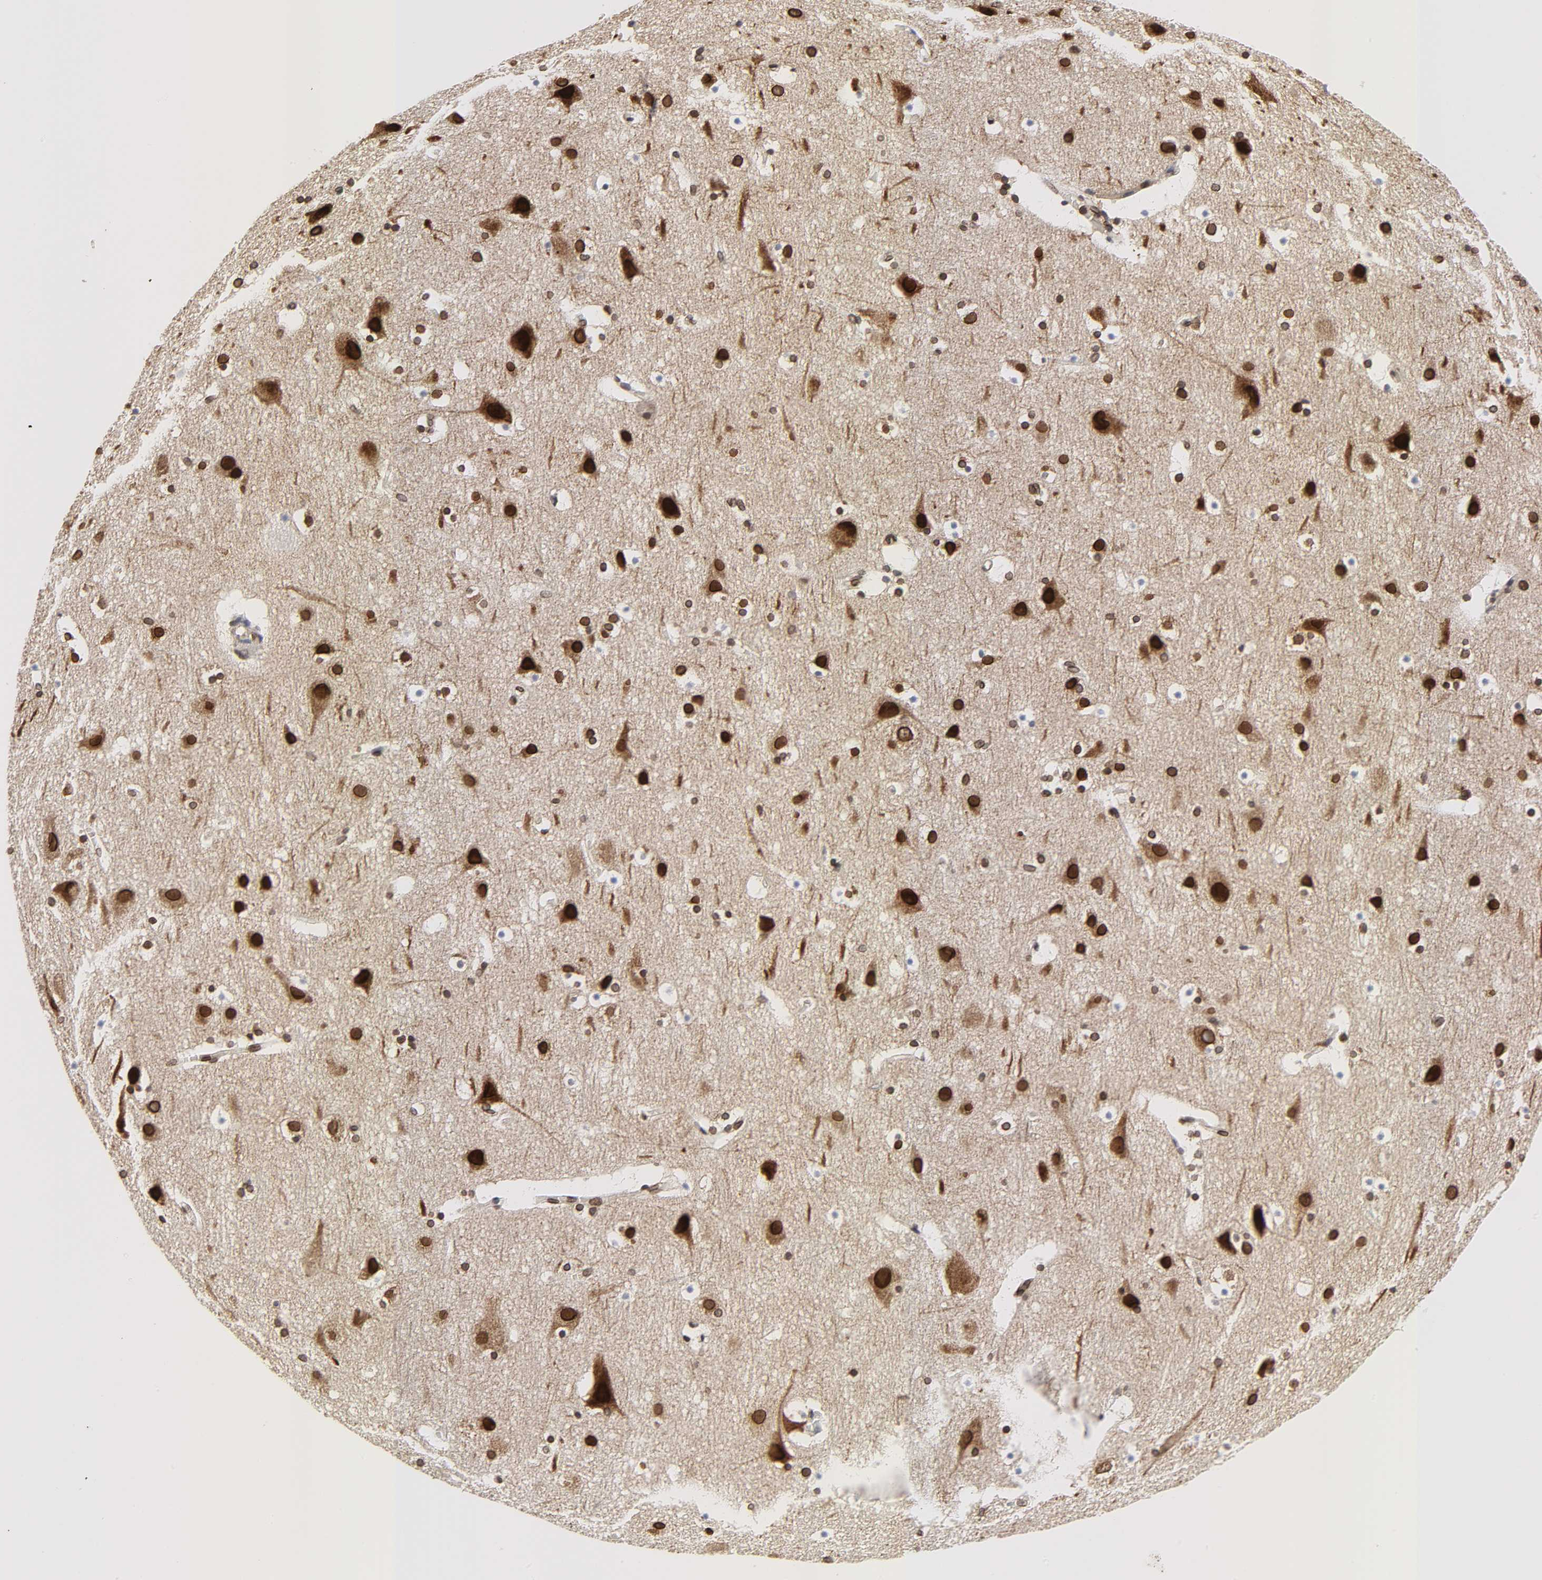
{"staining": {"intensity": "moderate", "quantity": ">75%", "location": "nuclear"}, "tissue": "cerebral cortex", "cell_type": "Endothelial cells", "image_type": "normal", "snomed": [{"axis": "morphology", "description": "Normal tissue, NOS"}, {"axis": "topography", "description": "Cerebral cortex"}], "caption": "Immunohistochemistry (IHC) histopathology image of benign cerebral cortex: cerebral cortex stained using IHC displays medium levels of moderate protein expression localized specifically in the nuclear of endothelial cells, appearing as a nuclear brown color.", "gene": "RANGAP1", "patient": {"sex": "male", "age": 45}}